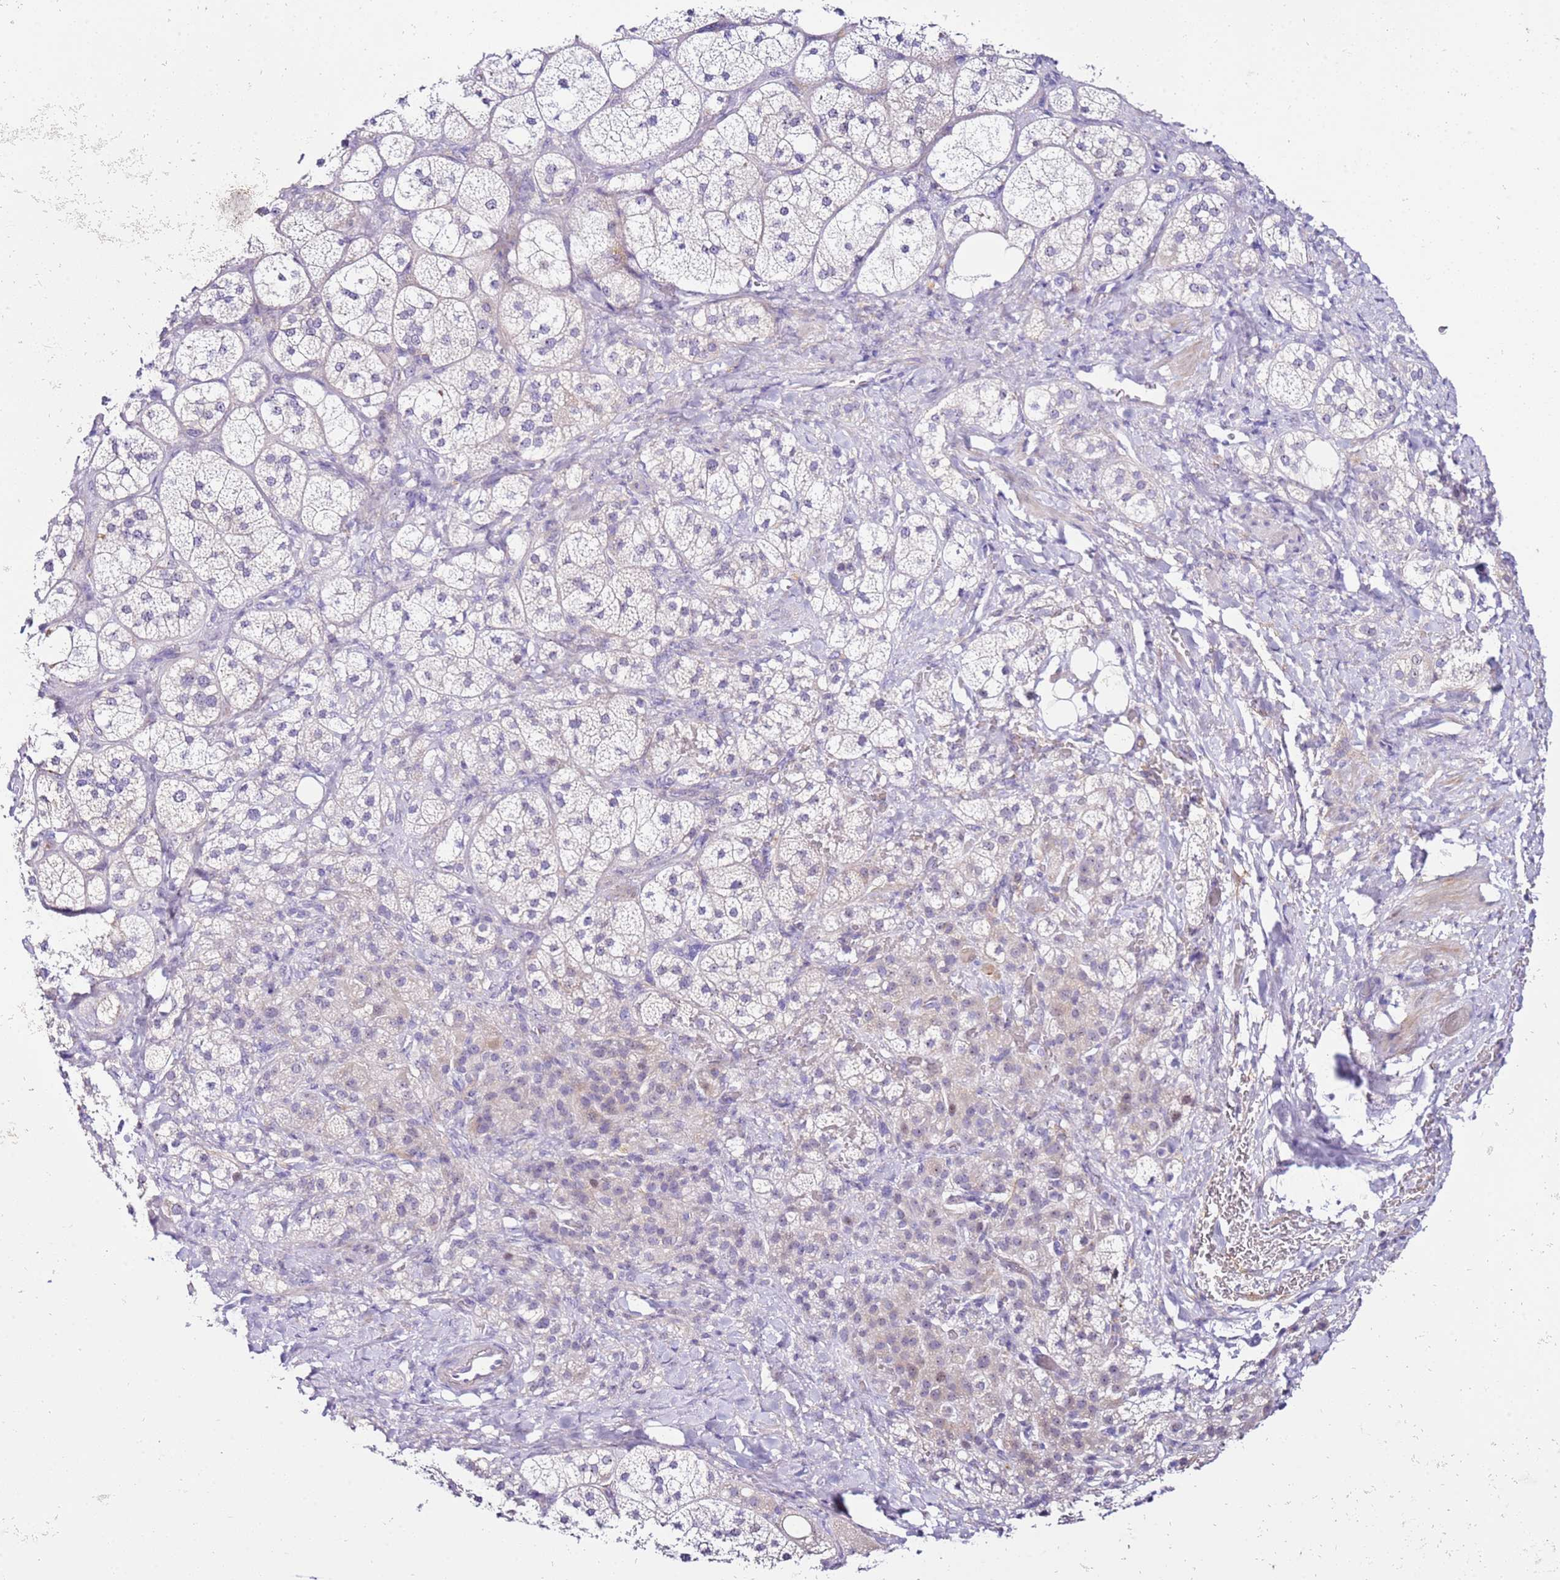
{"staining": {"intensity": "negative", "quantity": "none", "location": "none"}, "tissue": "adrenal gland", "cell_type": "Glandular cells", "image_type": "normal", "snomed": [{"axis": "morphology", "description": "Normal tissue, NOS"}, {"axis": "topography", "description": "Adrenal gland"}], "caption": "Glandular cells show no significant protein positivity in unremarkable adrenal gland.", "gene": "HGD", "patient": {"sex": "male", "age": 61}}